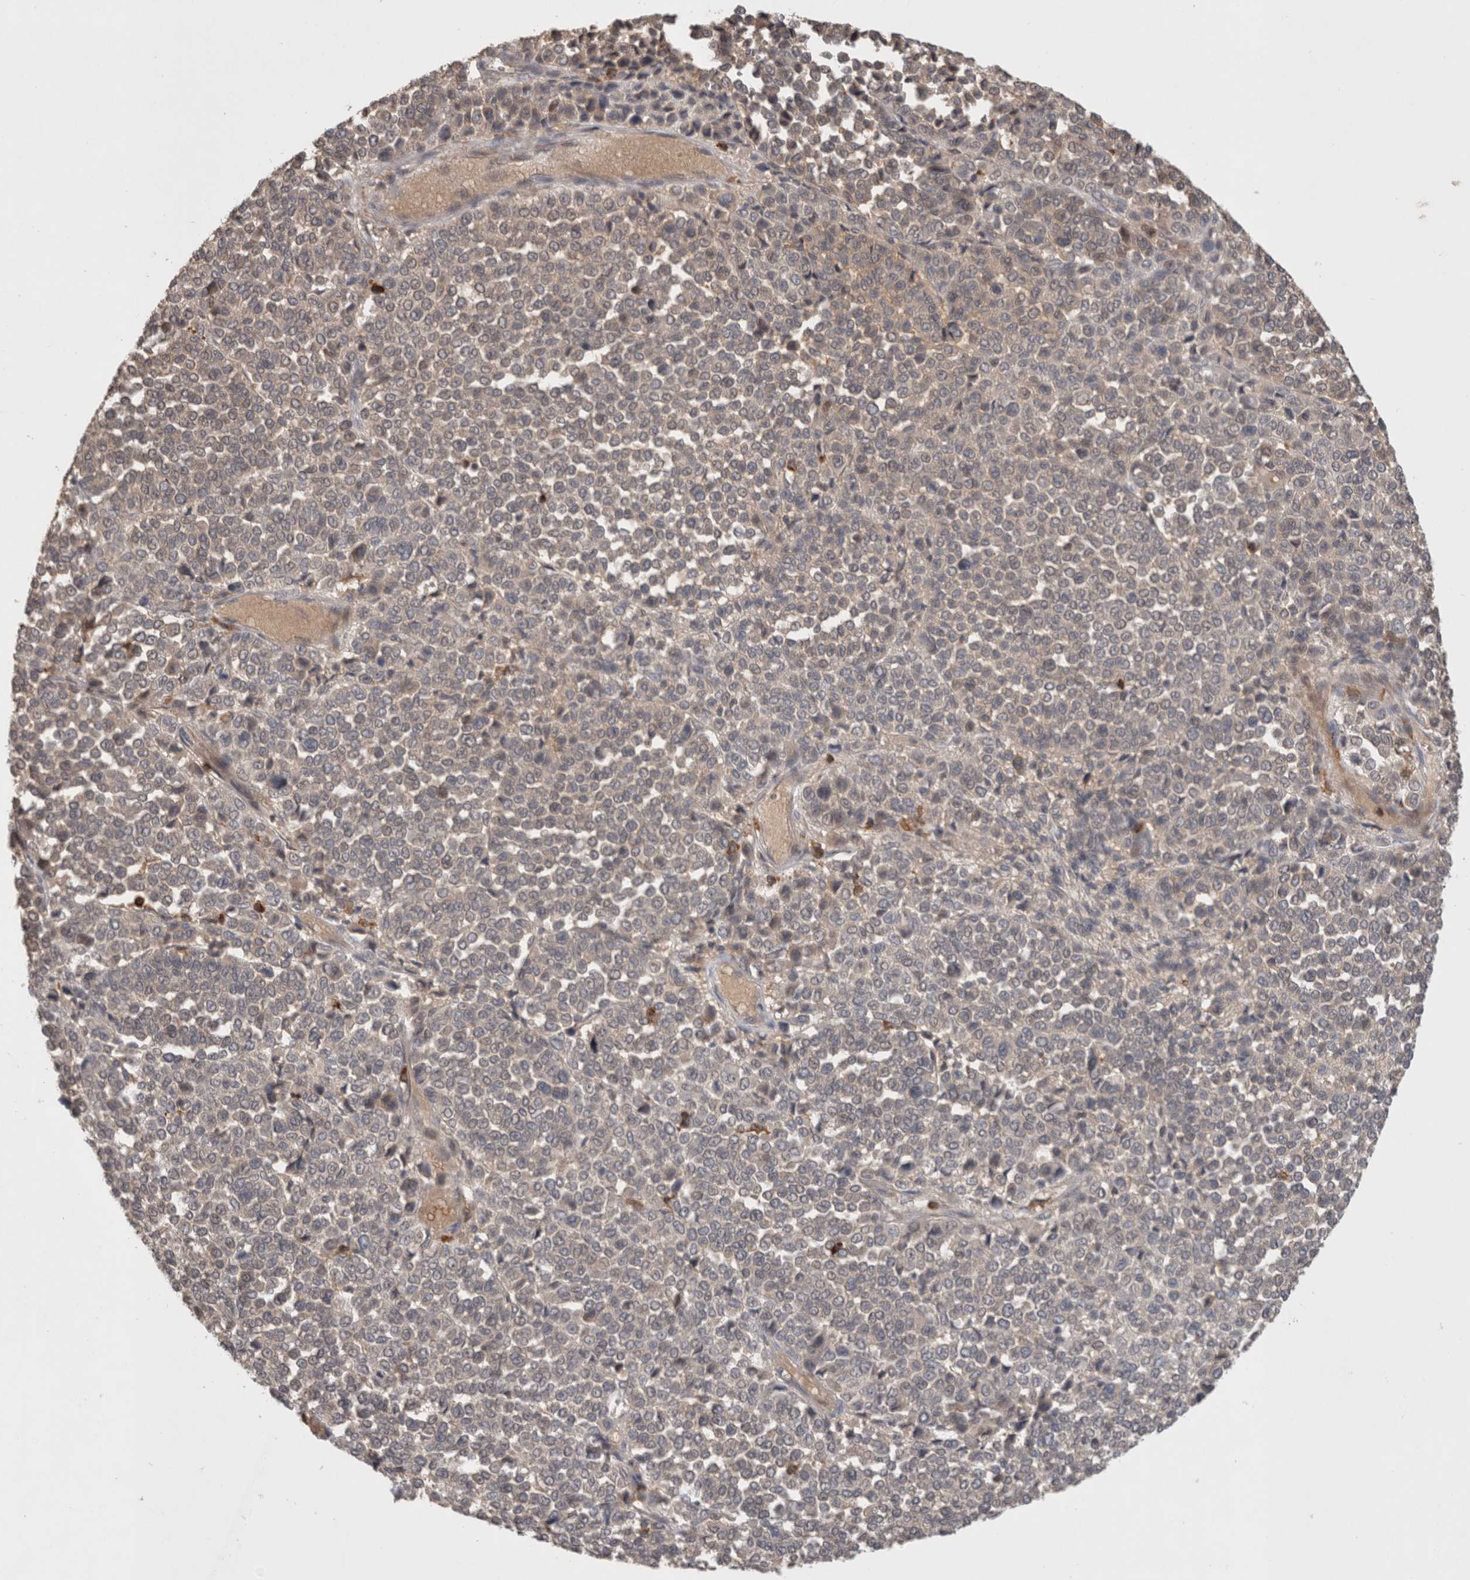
{"staining": {"intensity": "weak", "quantity": "<25%", "location": "cytoplasmic/membranous"}, "tissue": "melanoma", "cell_type": "Tumor cells", "image_type": "cancer", "snomed": [{"axis": "morphology", "description": "Malignant melanoma, Metastatic site"}, {"axis": "topography", "description": "Pancreas"}], "caption": "High magnification brightfield microscopy of malignant melanoma (metastatic site) stained with DAB (brown) and counterstained with hematoxylin (blue): tumor cells show no significant expression.", "gene": "GFRA2", "patient": {"sex": "female", "age": 30}}